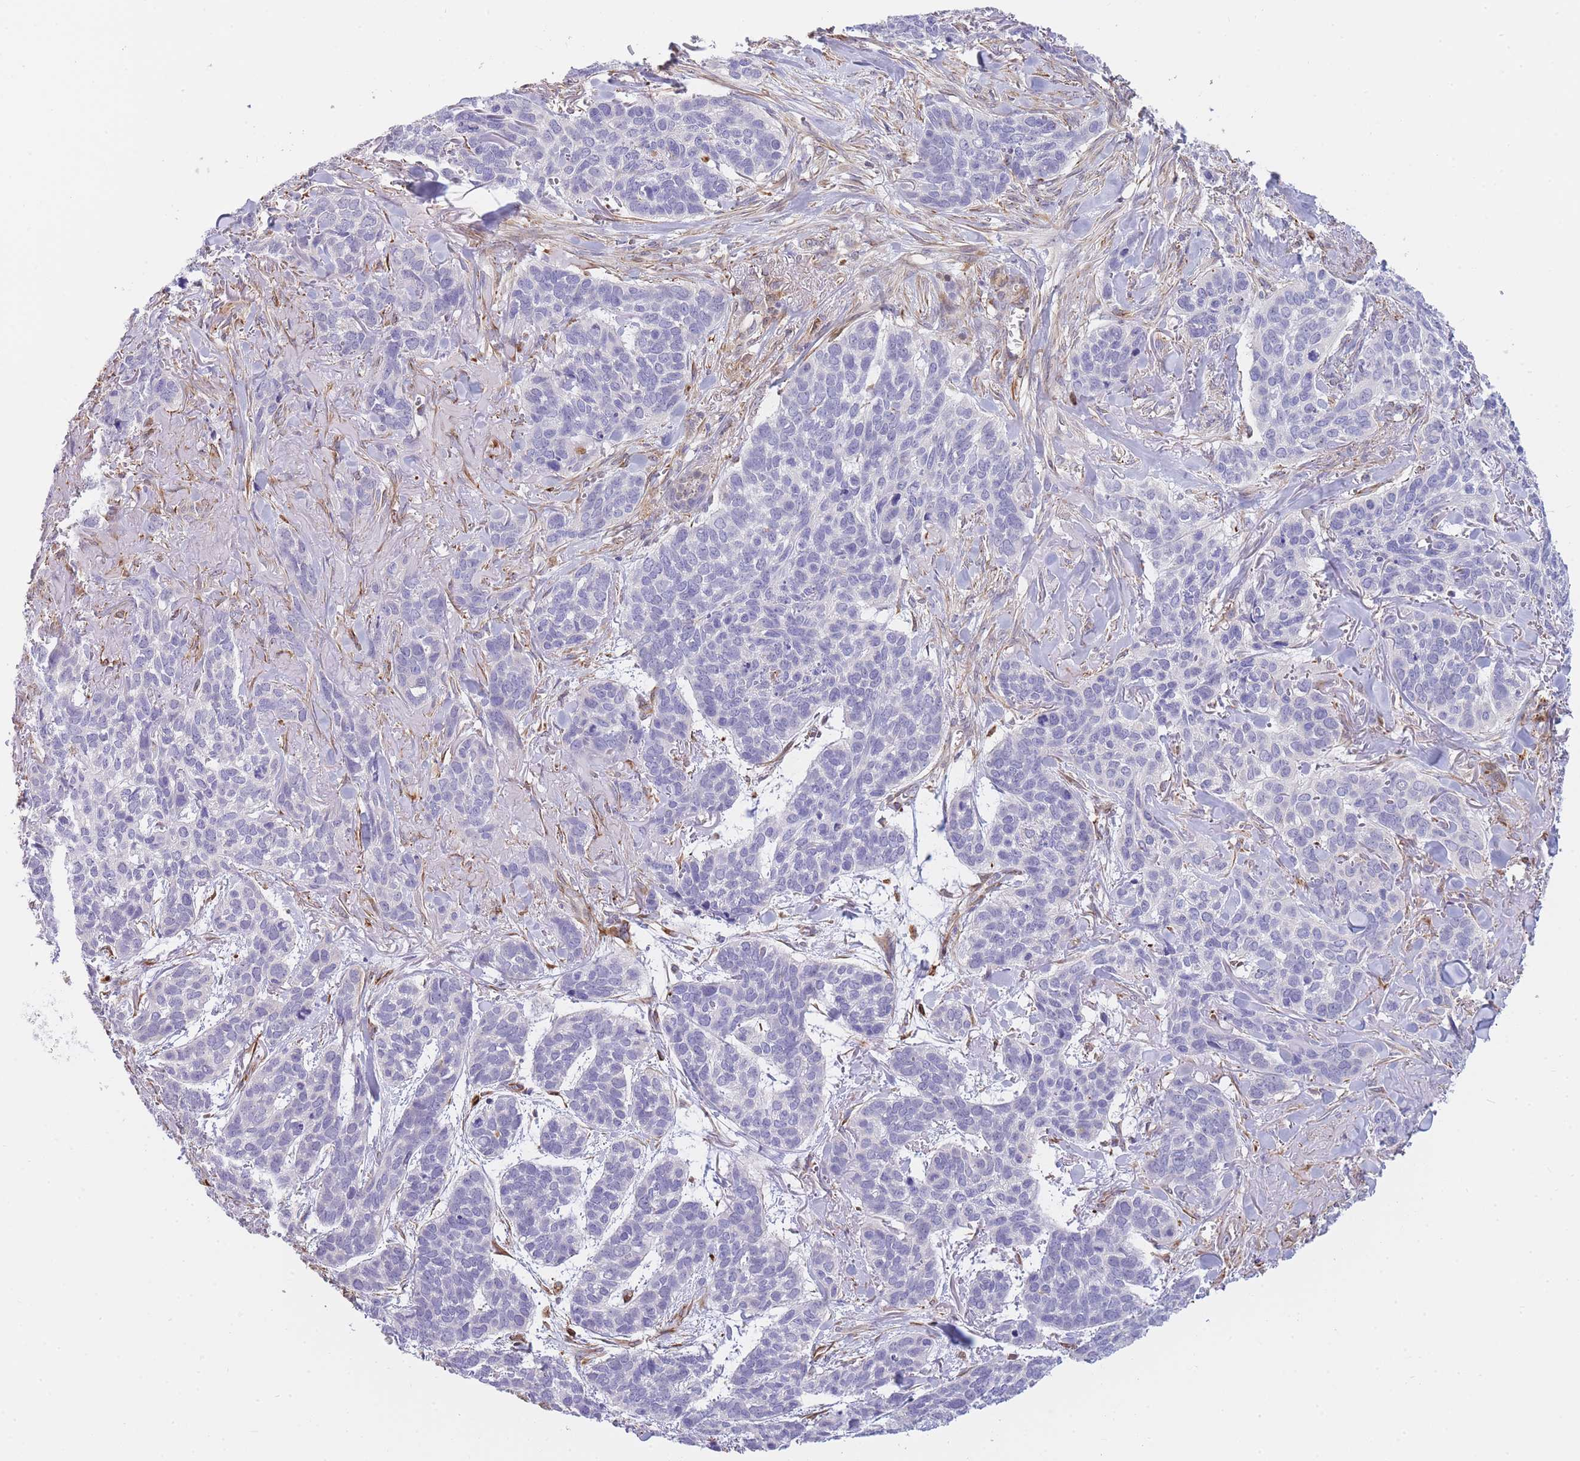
{"staining": {"intensity": "negative", "quantity": "none", "location": "none"}, "tissue": "skin cancer", "cell_type": "Tumor cells", "image_type": "cancer", "snomed": [{"axis": "morphology", "description": "Basal cell carcinoma"}, {"axis": "topography", "description": "Skin"}], "caption": "The immunohistochemistry (IHC) image has no significant expression in tumor cells of skin basal cell carcinoma tissue. Nuclei are stained in blue.", "gene": "ECPAS", "patient": {"sex": "male", "age": 86}}